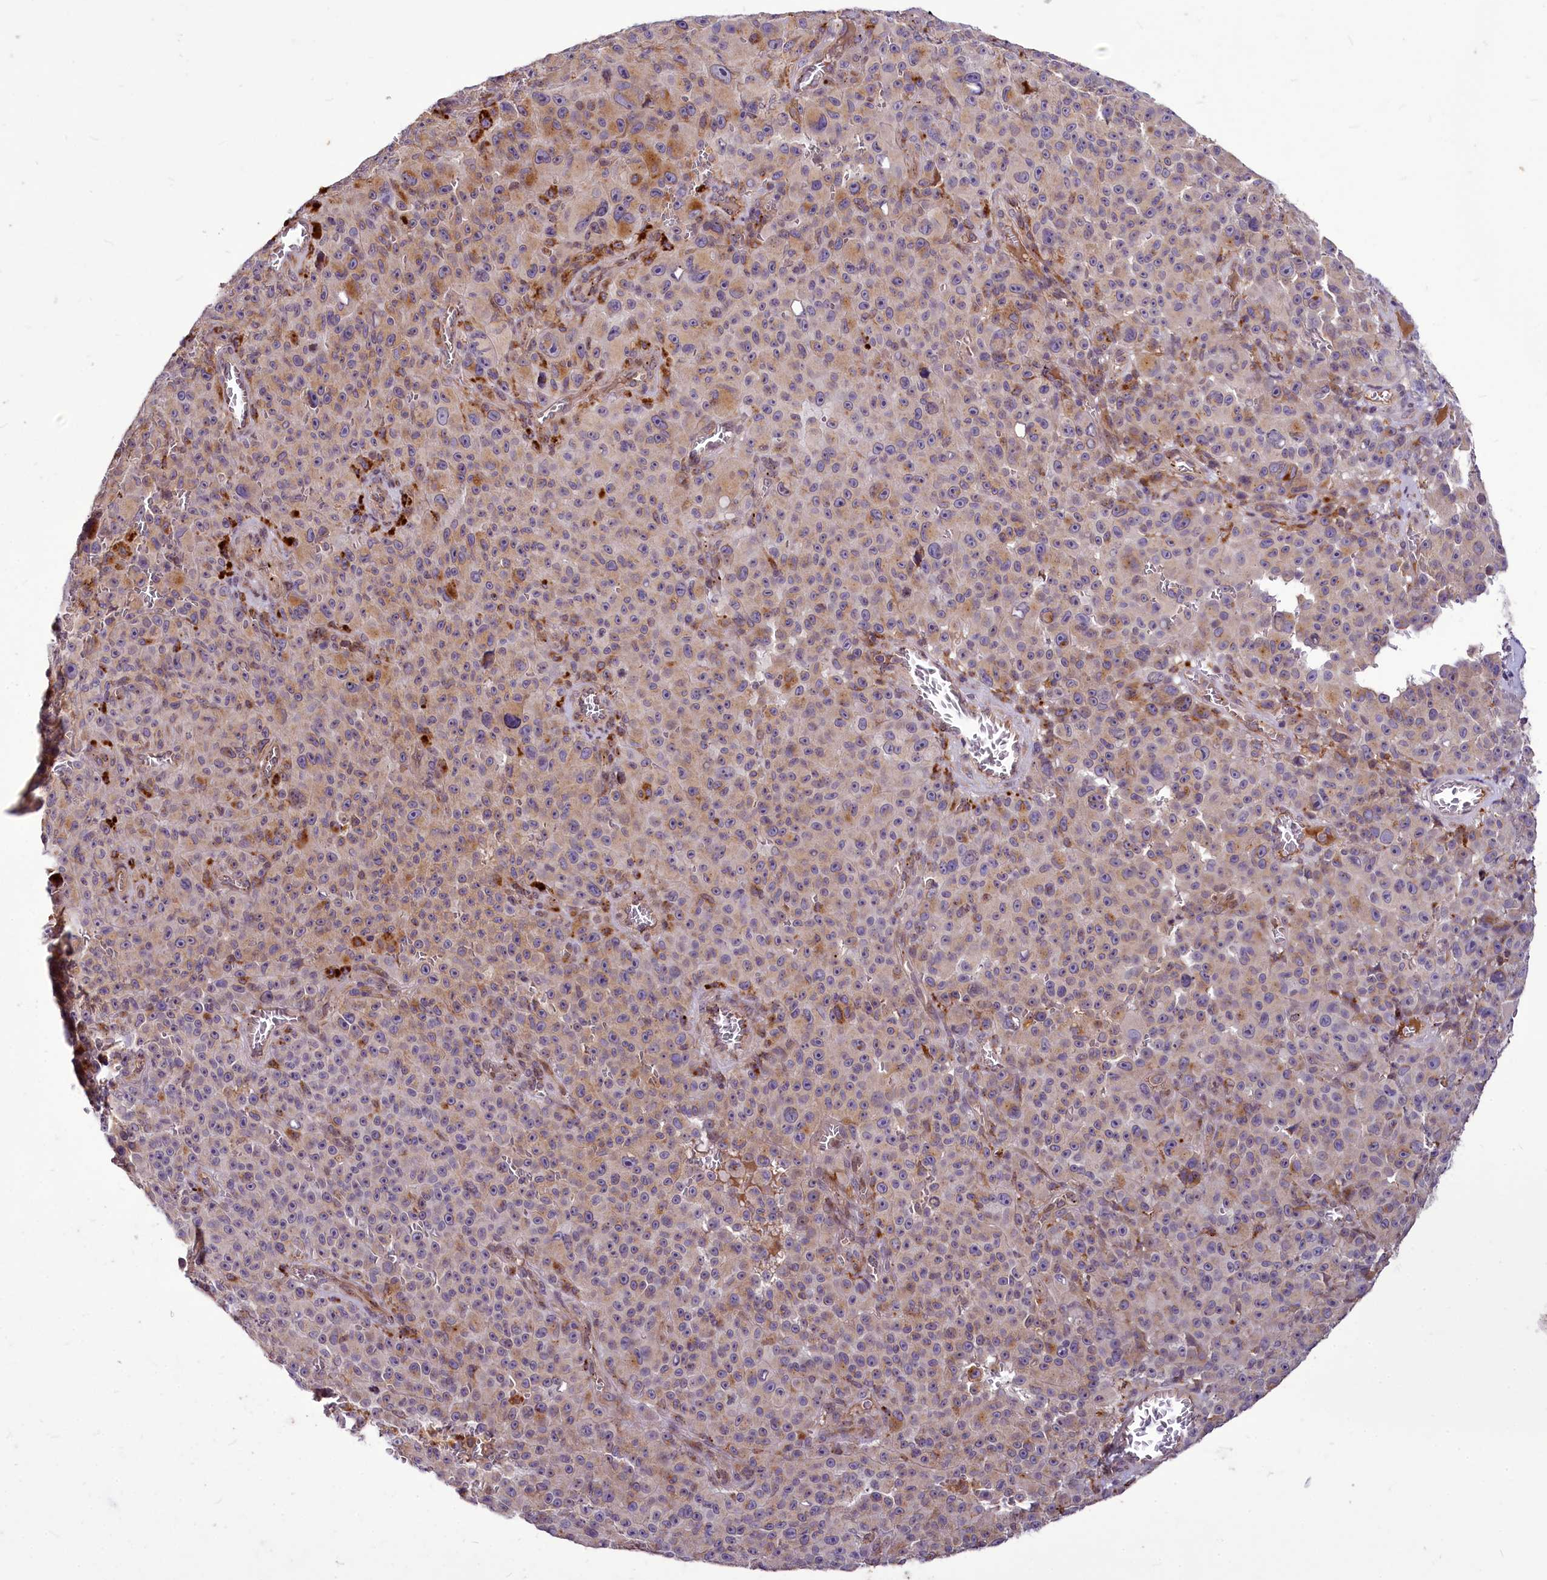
{"staining": {"intensity": "weak", "quantity": "<25%", "location": "cytoplasmic/membranous"}, "tissue": "melanoma", "cell_type": "Tumor cells", "image_type": "cancer", "snomed": [{"axis": "morphology", "description": "Malignant melanoma, NOS"}, {"axis": "topography", "description": "Skin"}], "caption": "Malignant melanoma was stained to show a protein in brown. There is no significant staining in tumor cells.", "gene": "C11orf86", "patient": {"sex": "female", "age": 82}}